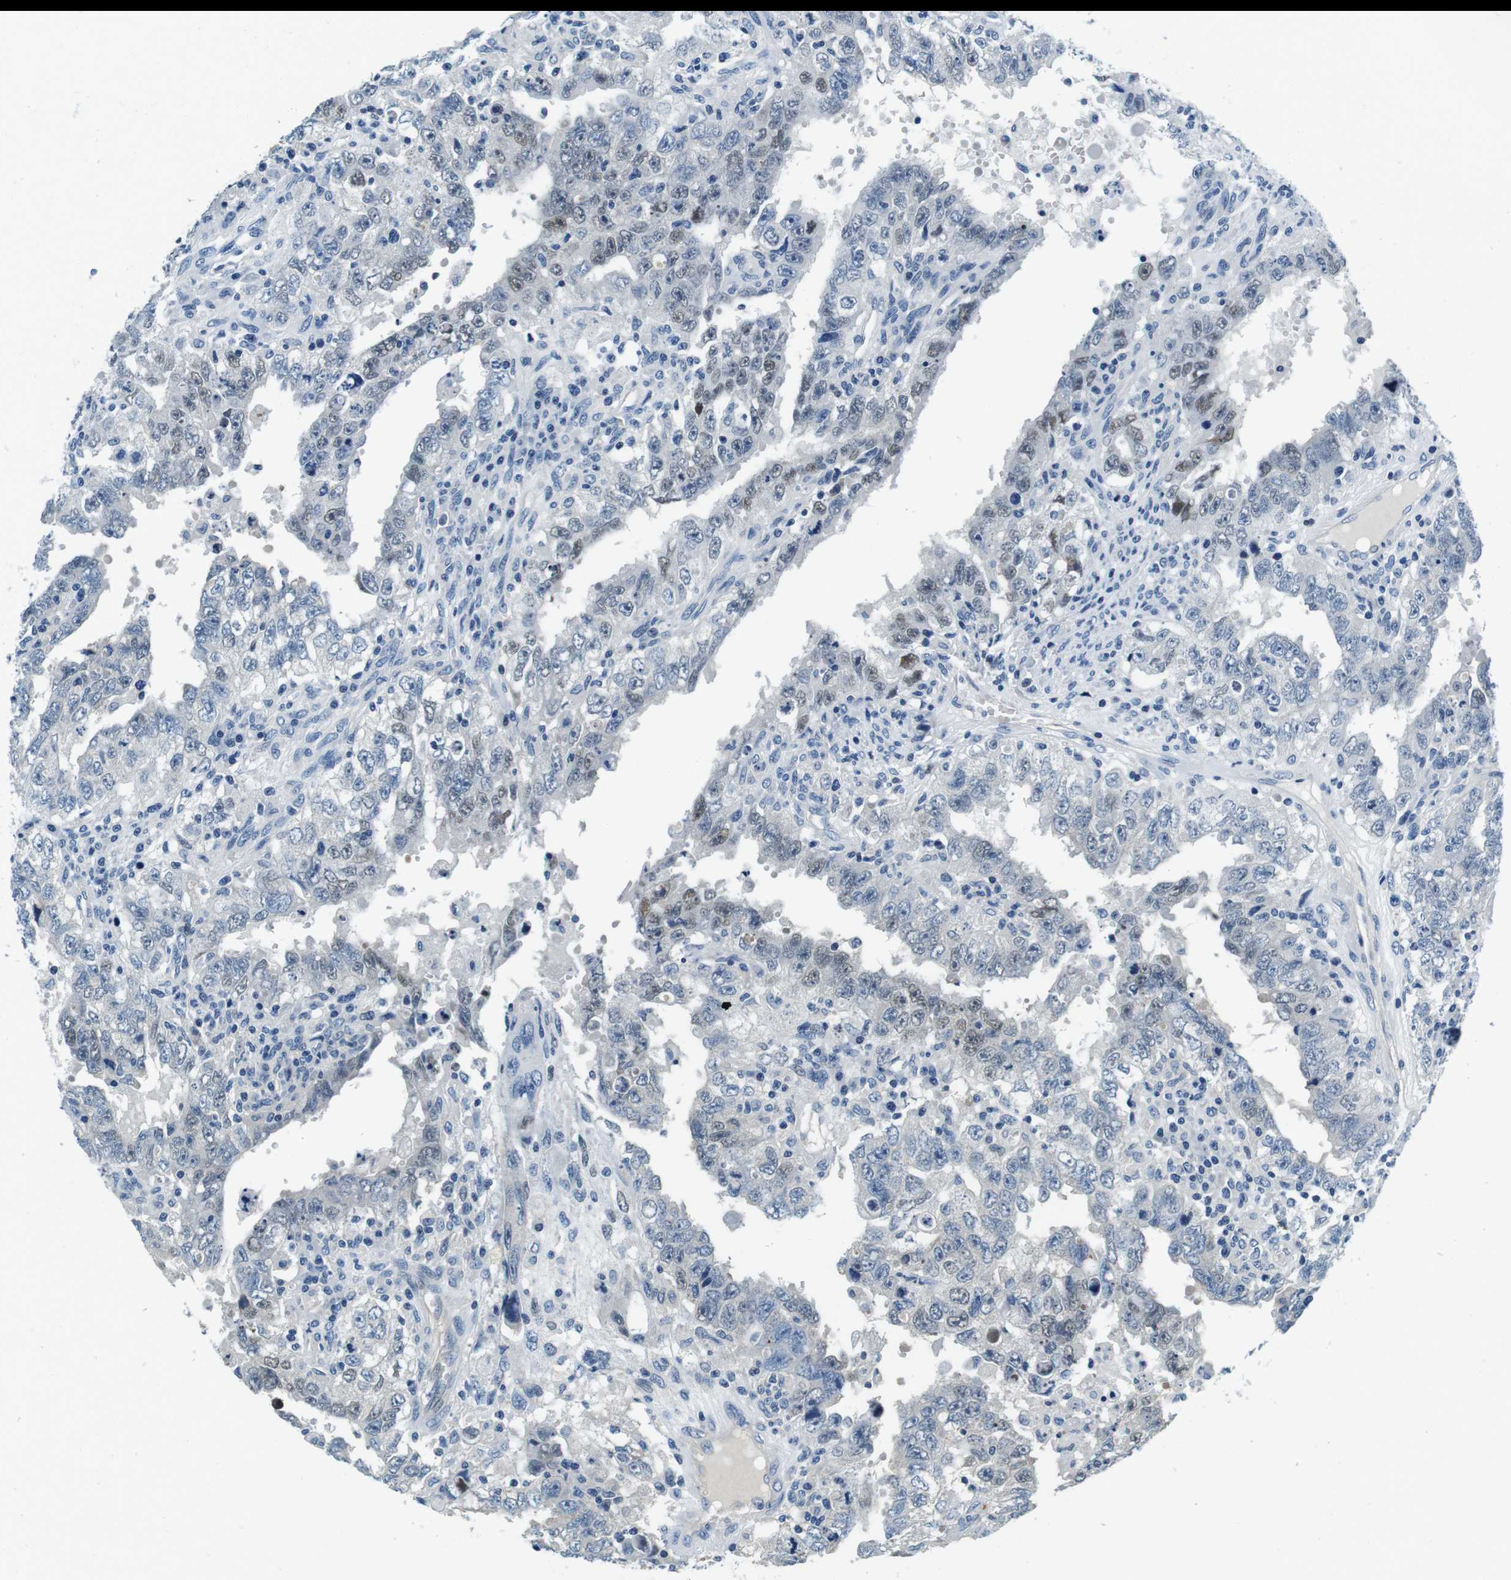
{"staining": {"intensity": "weak", "quantity": "<25%", "location": "nuclear"}, "tissue": "testis cancer", "cell_type": "Tumor cells", "image_type": "cancer", "snomed": [{"axis": "morphology", "description": "Carcinoma, Embryonal, NOS"}, {"axis": "topography", "description": "Testis"}], "caption": "Immunohistochemistry photomicrograph of human testis embryonal carcinoma stained for a protein (brown), which displays no positivity in tumor cells. (Immunohistochemistry (ihc), brightfield microscopy, high magnification).", "gene": "KCNJ5", "patient": {"sex": "male", "age": 26}}